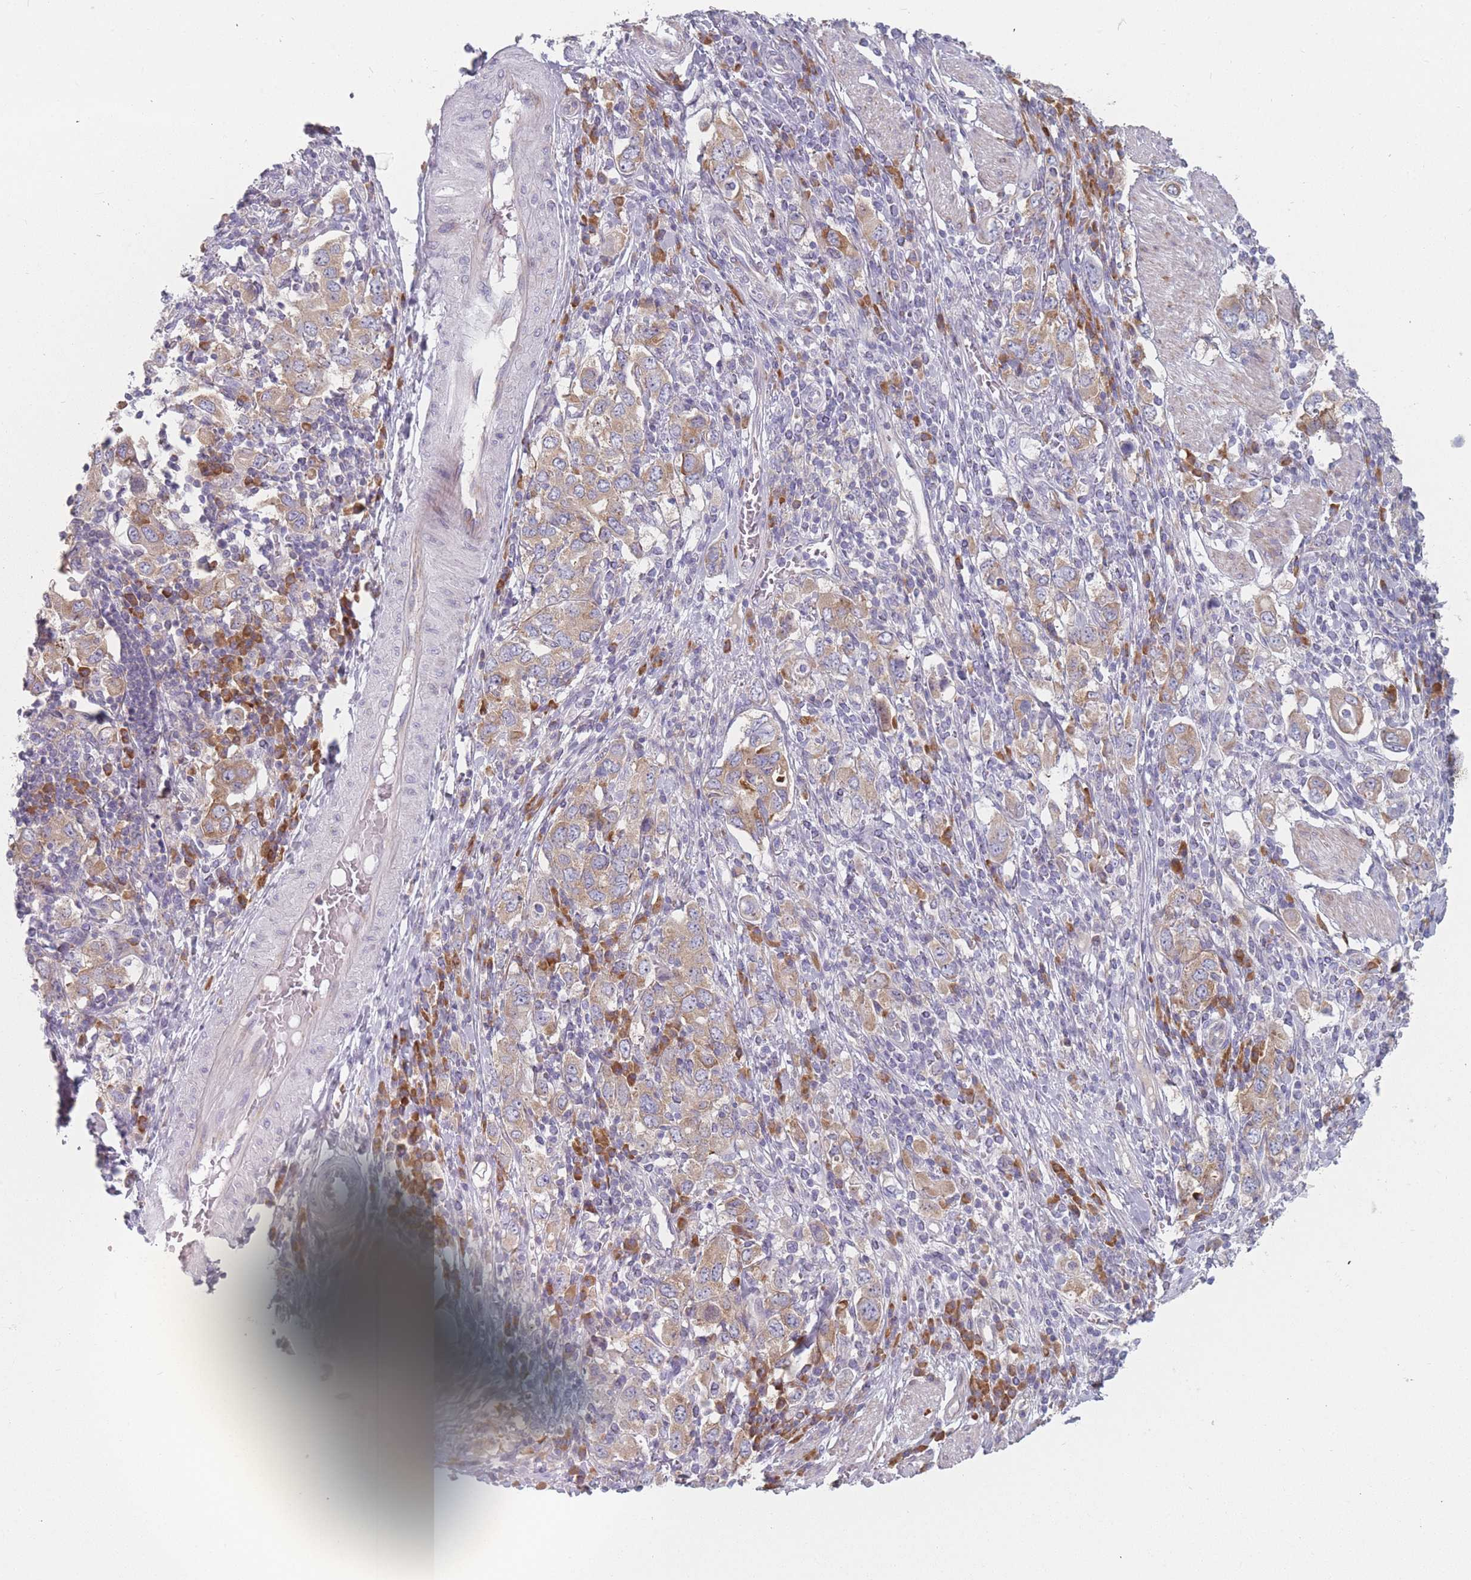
{"staining": {"intensity": "moderate", "quantity": ">75%", "location": "cytoplasmic/membranous"}, "tissue": "stomach cancer", "cell_type": "Tumor cells", "image_type": "cancer", "snomed": [{"axis": "morphology", "description": "Adenocarcinoma, NOS"}, {"axis": "topography", "description": "Stomach, upper"}, {"axis": "topography", "description": "Stomach"}], "caption": "High-magnification brightfield microscopy of stomach cancer (adenocarcinoma) stained with DAB (brown) and counterstained with hematoxylin (blue). tumor cells exhibit moderate cytoplasmic/membranous staining is appreciated in about>75% of cells. Nuclei are stained in blue.", "gene": "CACNG5", "patient": {"sex": "male", "age": 62}}